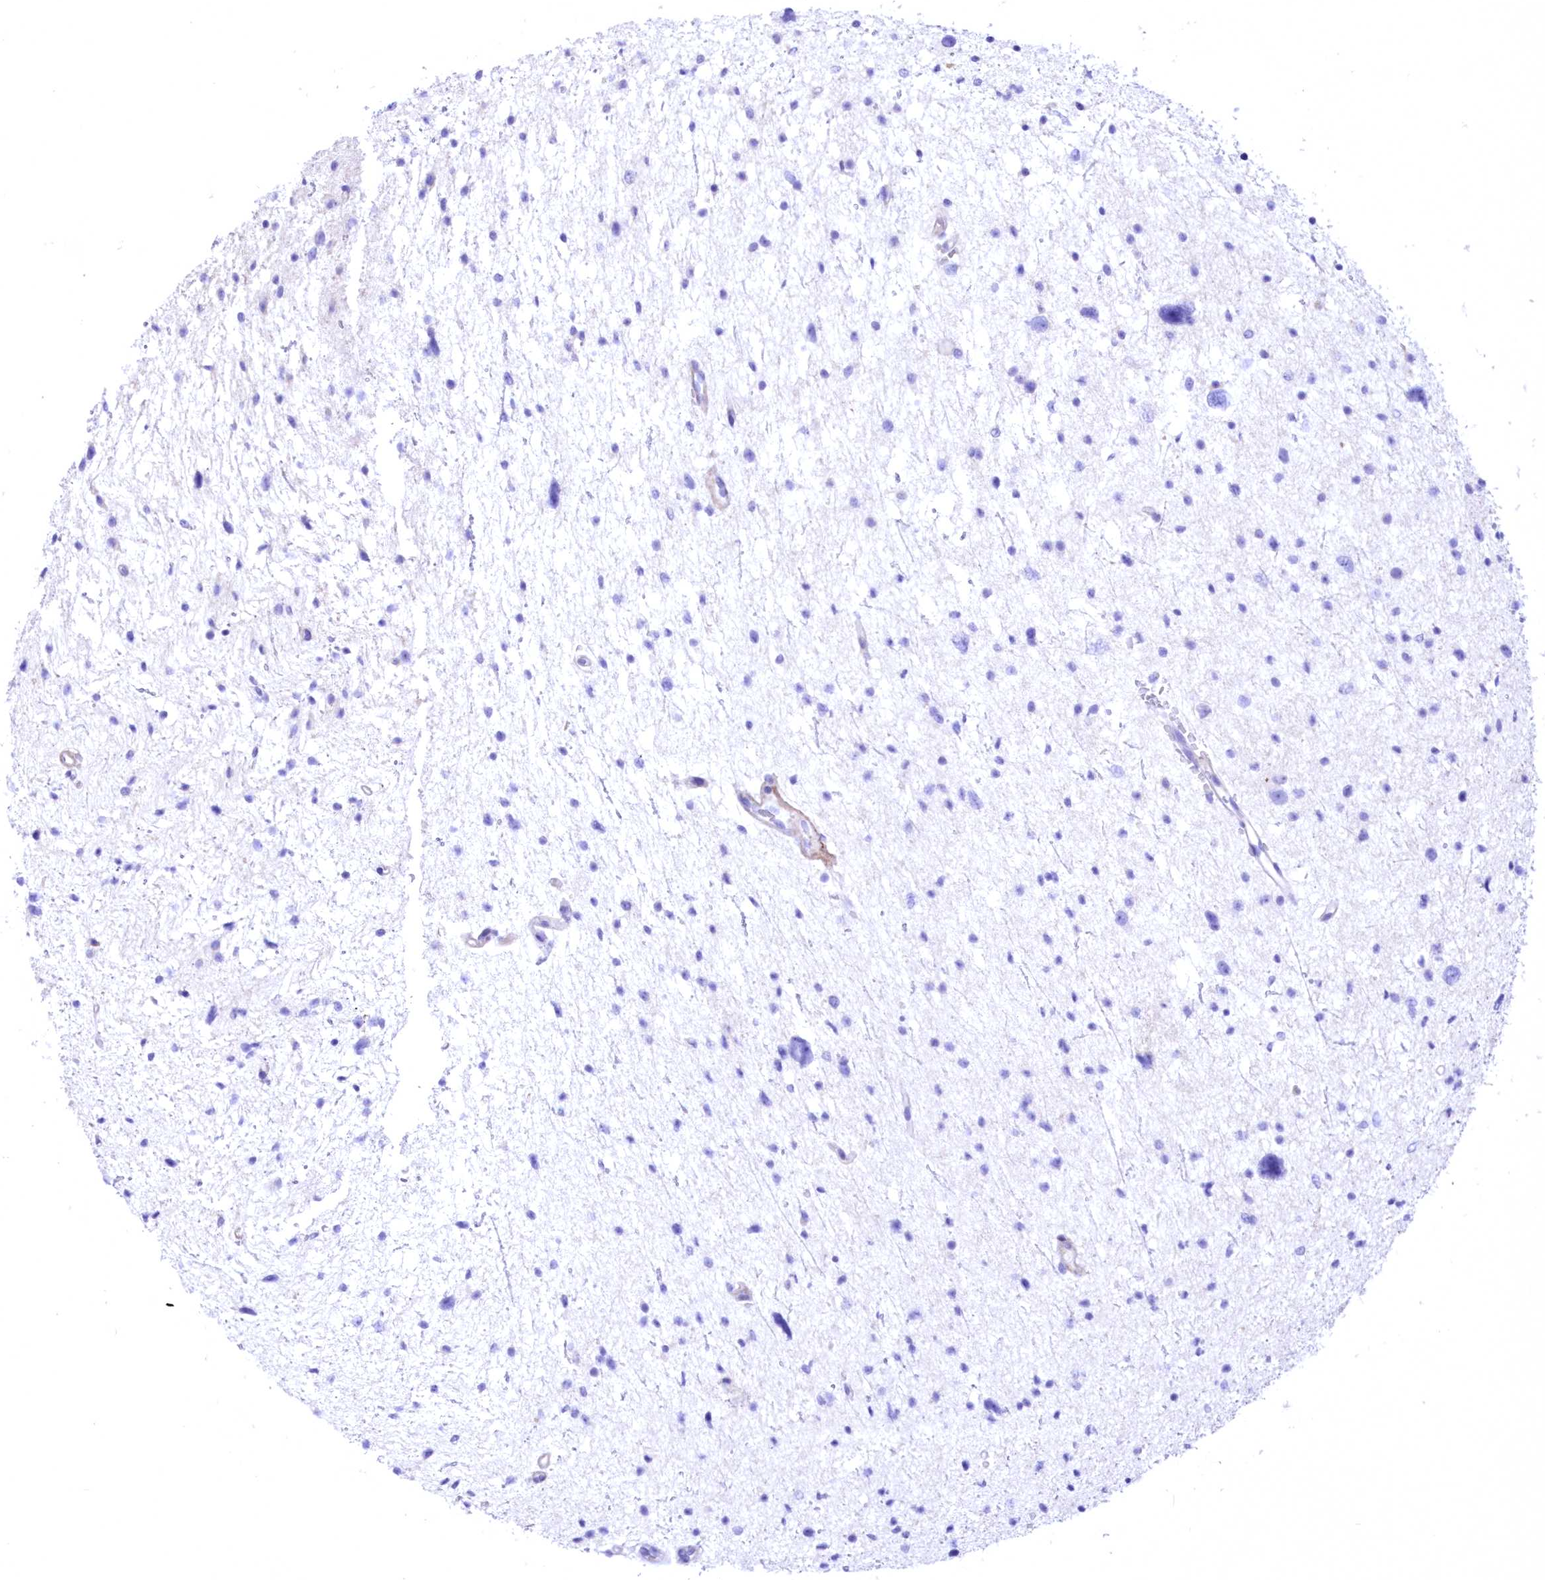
{"staining": {"intensity": "negative", "quantity": "none", "location": "none"}, "tissue": "glioma", "cell_type": "Tumor cells", "image_type": "cancer", "snomed": [{"axis": "morphology", "description": "Glioma, malignant, Low grade"}, {"axis": "topography", "description": "Brain"}], "caption": "An image of low-grade glioma (malignant) stained for a protein exhibits no brown staining in tumor cells.", "gene": "WDR74", "patient": {"sex": "female", "age": 37}}